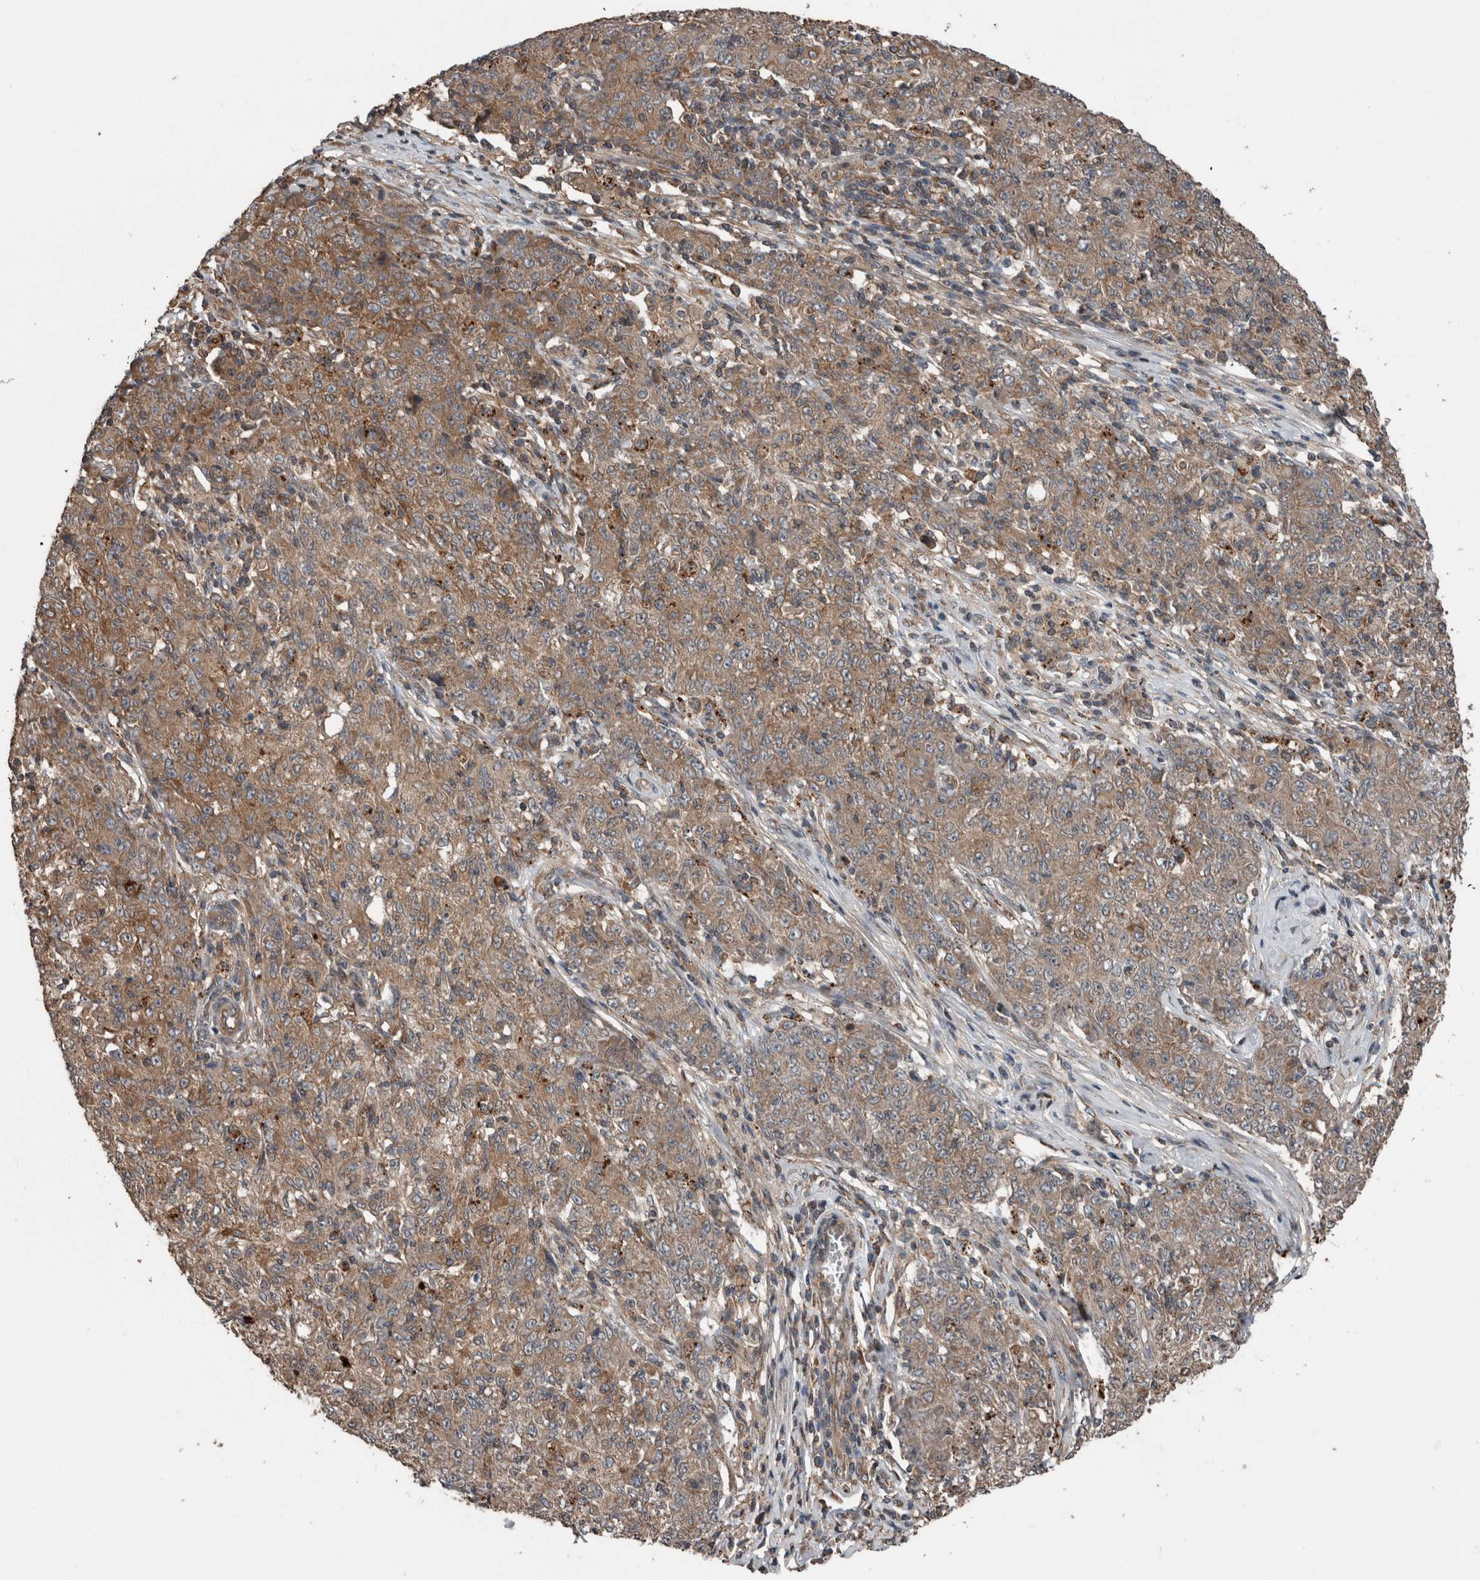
{"staining": {"intensity": "weak", "quantity": ">75%", "location": "cytoplasmic/membranous"}, "tissue": "ovarian cancer", "cell_type": "Tumor cells", "image_type": "cancer", "snomed": [{"axis": "morphology", "description": "Carcinoma, endometroid"}, {"axis": "topography", "description": "Ovary"}], "caption": "Human ovarian cancer (endometroid carcinoma) stained with a brown dye displays weak cytoplasmic/membranous positive staining in about >75% of tumor cells.", "gene": "RIOK3", "patient": {"sex": "female", "age": 42}}